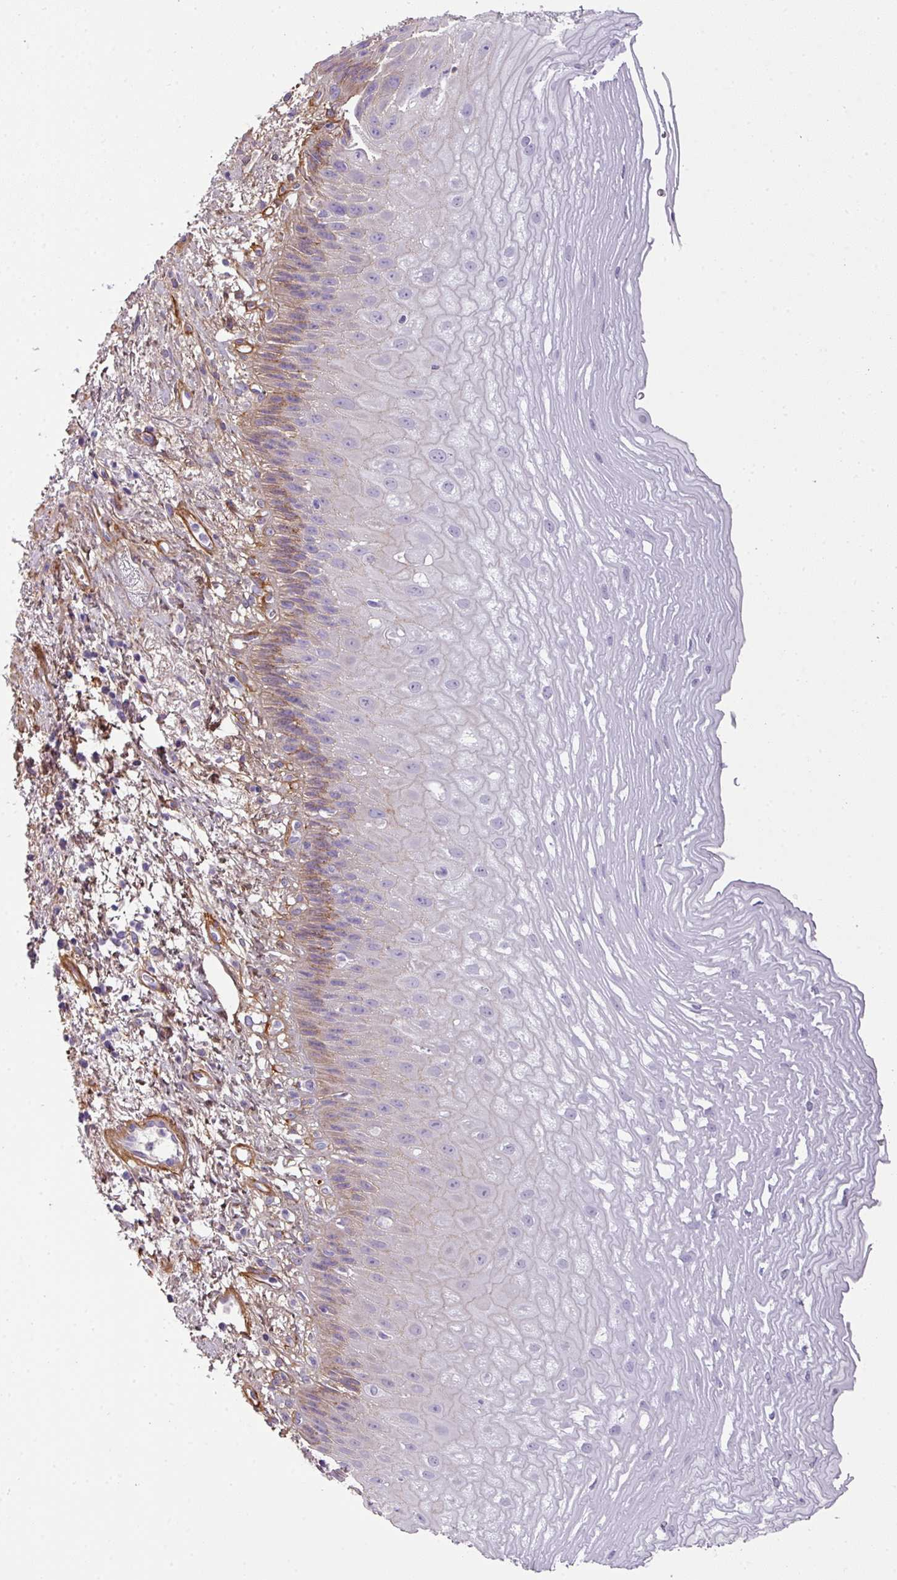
{"staining": {"intensity": "moderate", "quantity": "<25%", "location": "cytoplasmic/membranous"}, "tissue": "esophagus", "cell_type": "Squamous epithelial cells", "image_type": "normal", "snomed": [{"axis": "morphology", "description": "Normal tissue, NOS"}, {"axis": "topography", "description": "Esophagus"}], "caption": "Protein staining displays moderate cytoplasmic/membranous staining in about <25% of squamous epithelial cells in normal esophagus.", "gene": "PARD6G", "patient": {"sex": "male", "age": 60}}